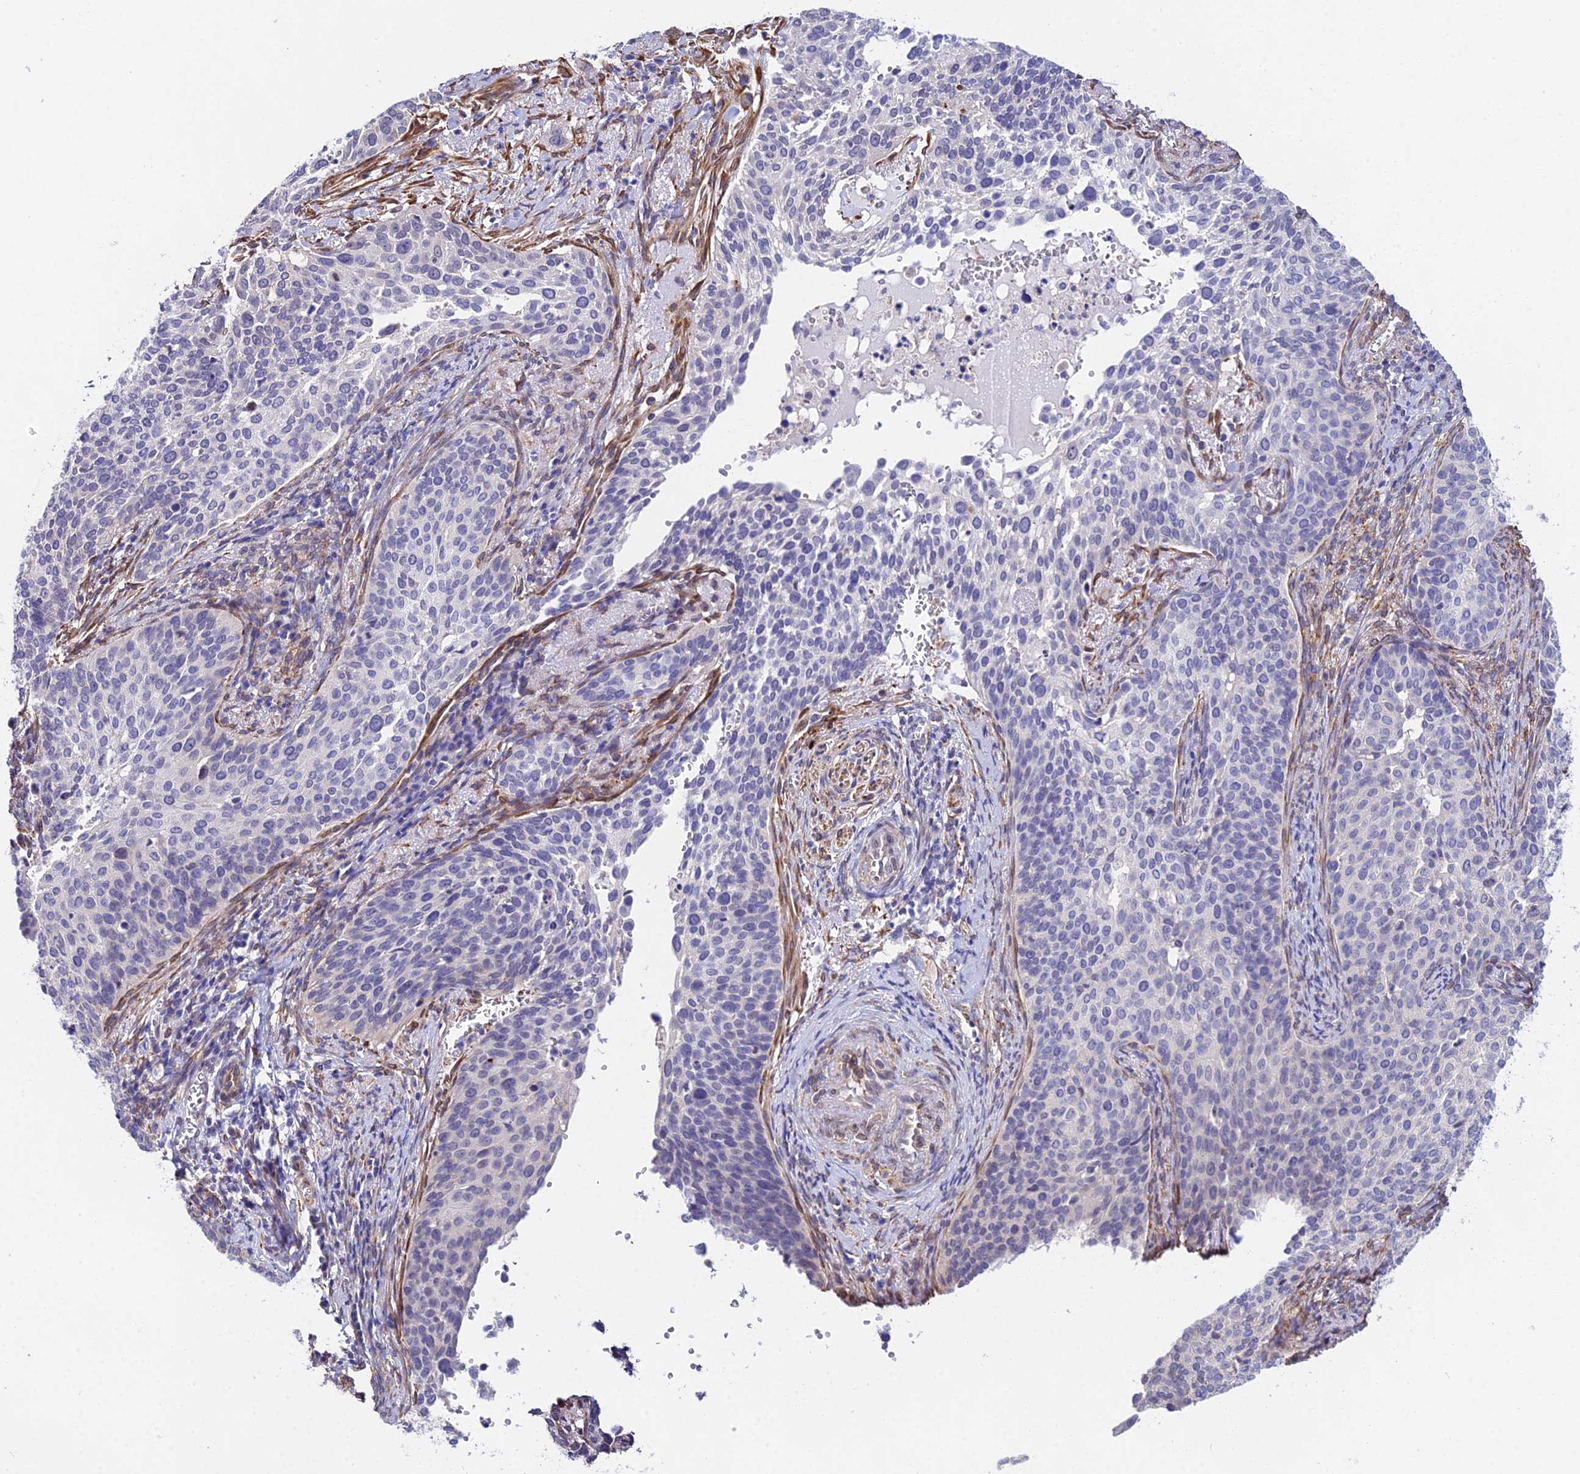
{"staining": {"intensity": "negative", "quantity": "none", "location": "none"}, "tissue": "cervical cancer", "cell_type": "Tumor cells", "image_type": "cancer", "snomed": [{"axis": "morphology", "description": "Squamous cell carcinoma, NOS"}, {"axis": "topography", "description": "Cervix"}], "caption": "IHC histopathology image of human cervical cancer (squamous cell carcinoma) stained for a protein (brown), which exhibits no positivity in tumor cells. (DAB IHC with hematoxylin counter stain).", "gene": "MXRA7", "patient": {"sex": "female", "age": 44}}